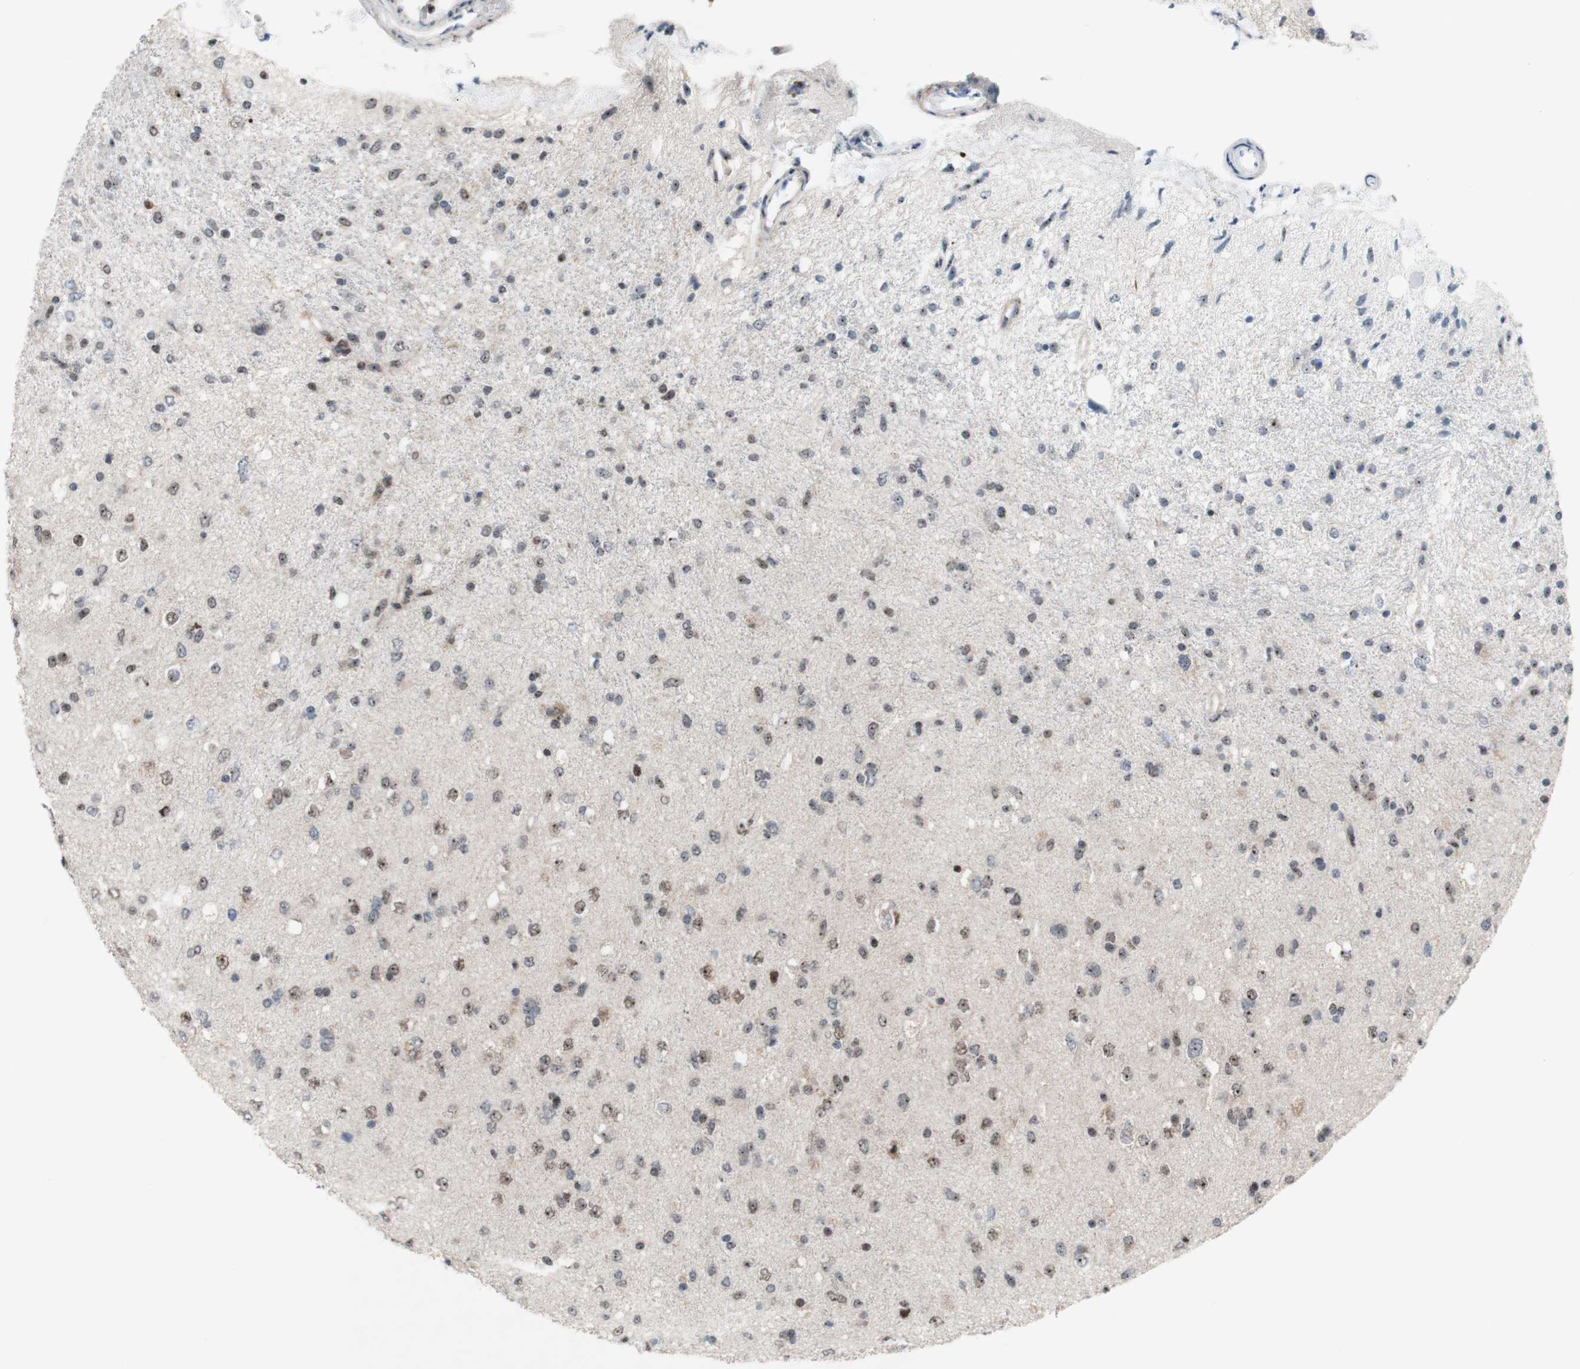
{"staining": {"intensity": "weak", "quantity": "<25%", "location": "nuclear"}, "tissue": "glioma", "cell_type": "Tumor cells", "image_type": "cancer", "snomed": [{"axis": "morphology", "description": "Glioma, malignant, Low grade"}, {"axis": "topography", "description": "Brain"}], "caption": "There is no significant staining in tumor cells of low-grade glioma (malignant). (Brightfield microscopy of DAB (3,3'-diaminobenzidine) immunohistochemistry (IHC) at high magnification).", "gene": "POLR1A", "patient": {"sex": "male", "age": 77}}